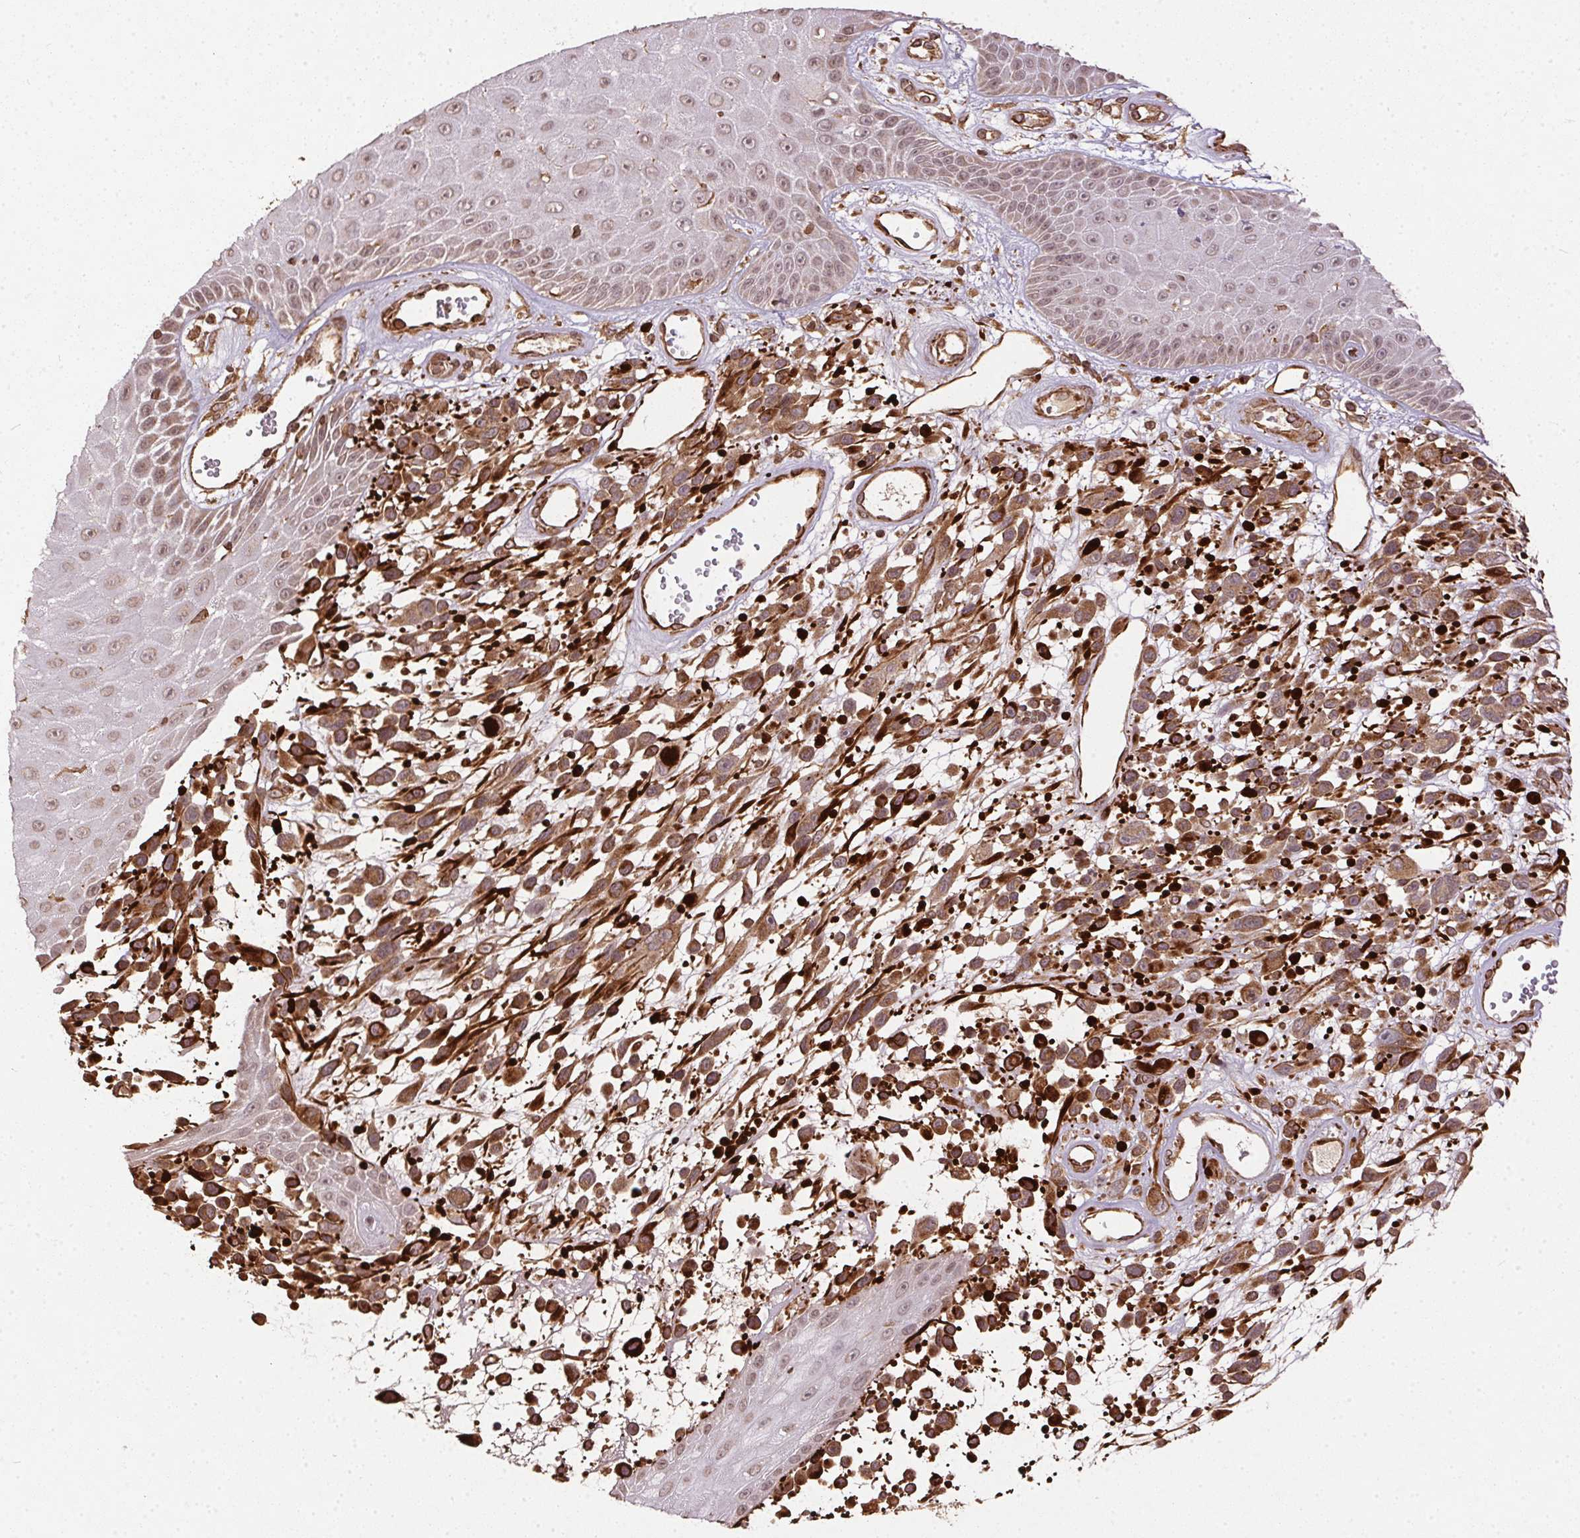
{"staining": {"intensity": "moderate", "quantity": ">75%", "location": "cytoplasmic/membranous"}, "tissue": "melanoma", "cell_type": "Tumor cells", "image_type": "cancer", "snomed": [{"axis": "morphology", "description": "Malignant melanoma, NOS"}, {"axis": "topography", "description": "Skin"}], "caption": "Immunohistochemical staining of human malignant melanoma shows medium levels of moderate cytoplasmic/membranous staining in about >75% of tumor cells. The protein of interest is stained brown, and the nuclei are stained in blue (DAB IHC with brightfield microscopy, high magnification).", "gene": "SPRED2", "patient": {"sex": "male", "age": 68}}